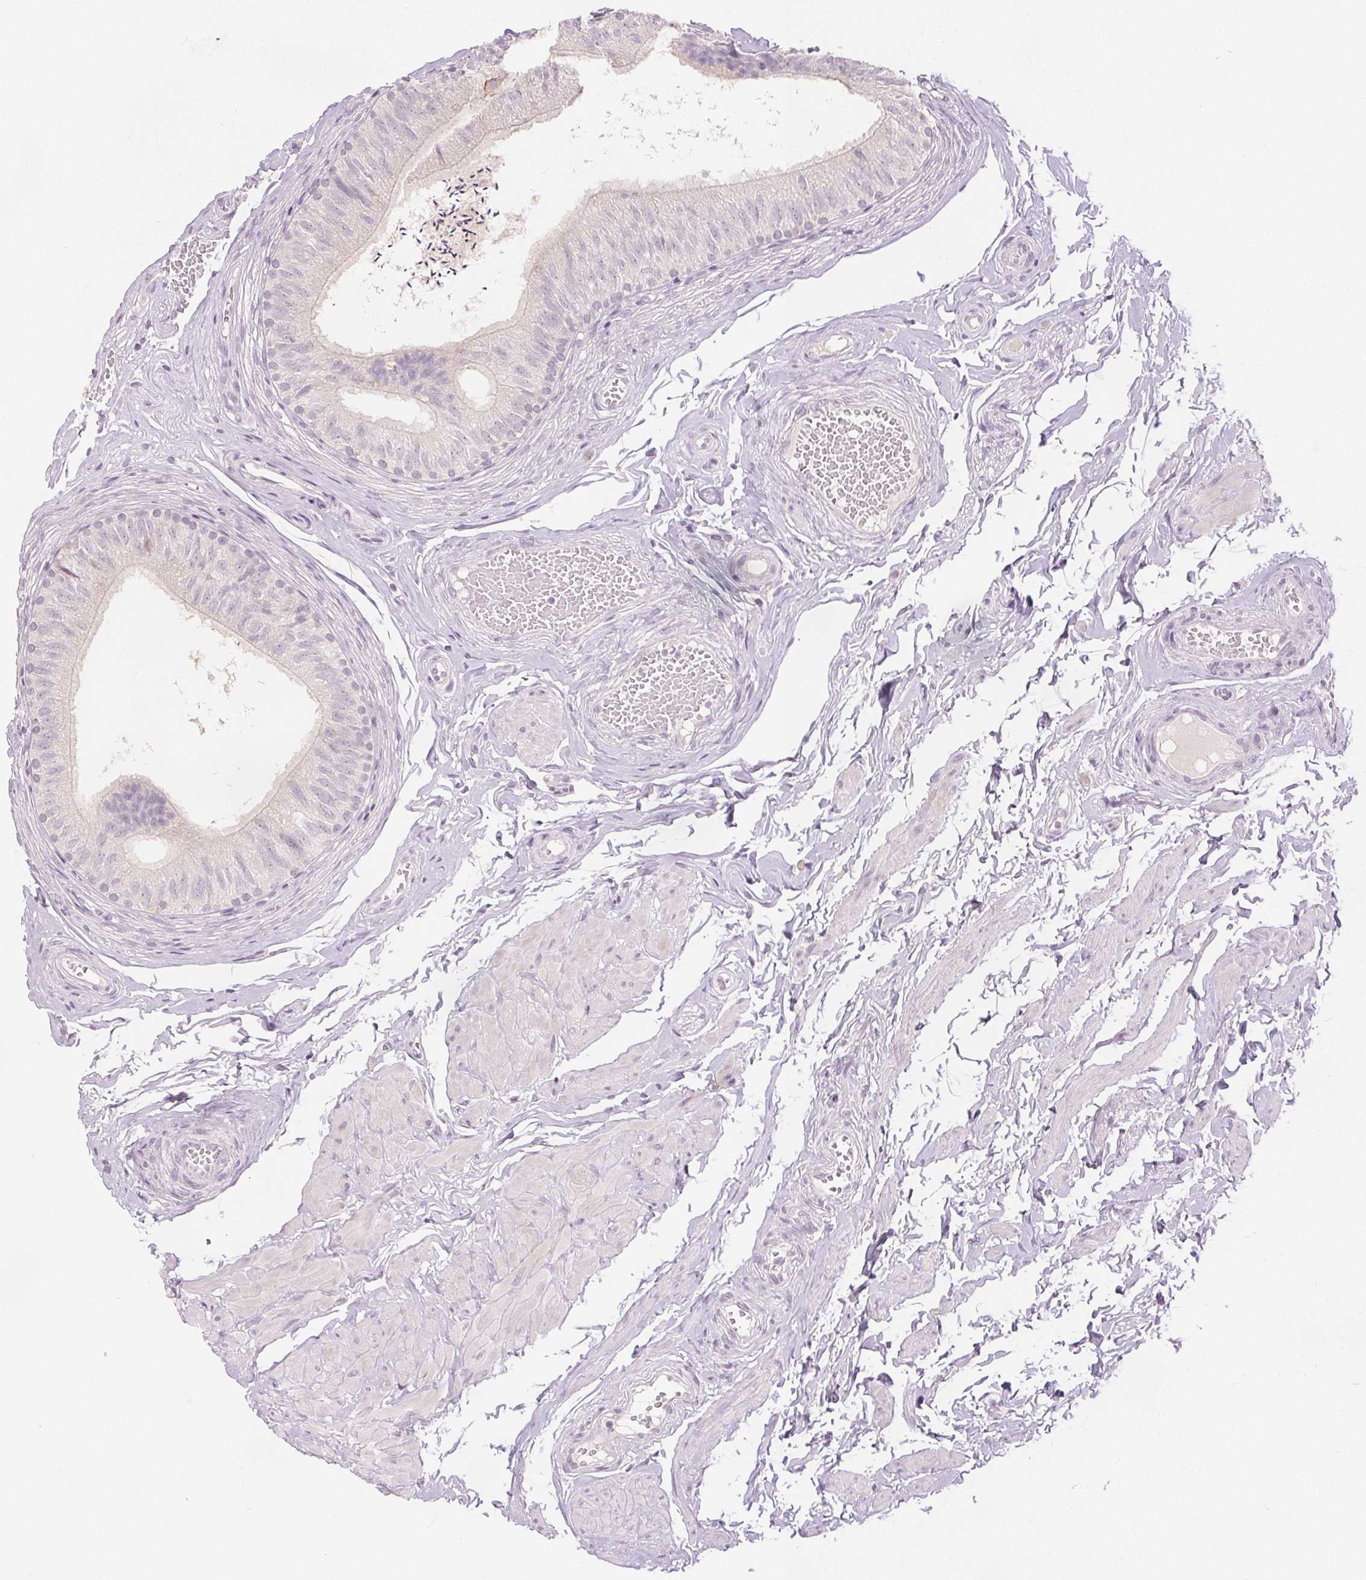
{"staining": {"intensity": "negative", "quantity": "none", "location": "none"}, "tissue": "epididymis", "cell_type": "Glandular cells", "image_type": "normal", "snomed": [{"axis": "morphology", "description": "Normal tissue, NOS"}, {"axis": "topography", "description": "Epididymis, spermatic cord, NOS"}, {"axis": "topography", "description": "Epididymis"}, {"axis": "topography", "description": "Peripheral nerve tissue"}], "caption": "IHC photomicrograph of benign epididymis: human epididymis stained with DAB exhibits no significant protein expression in glandular cells.", "gene": "CA12", "patient": {"sex": "male", "age": 29}}